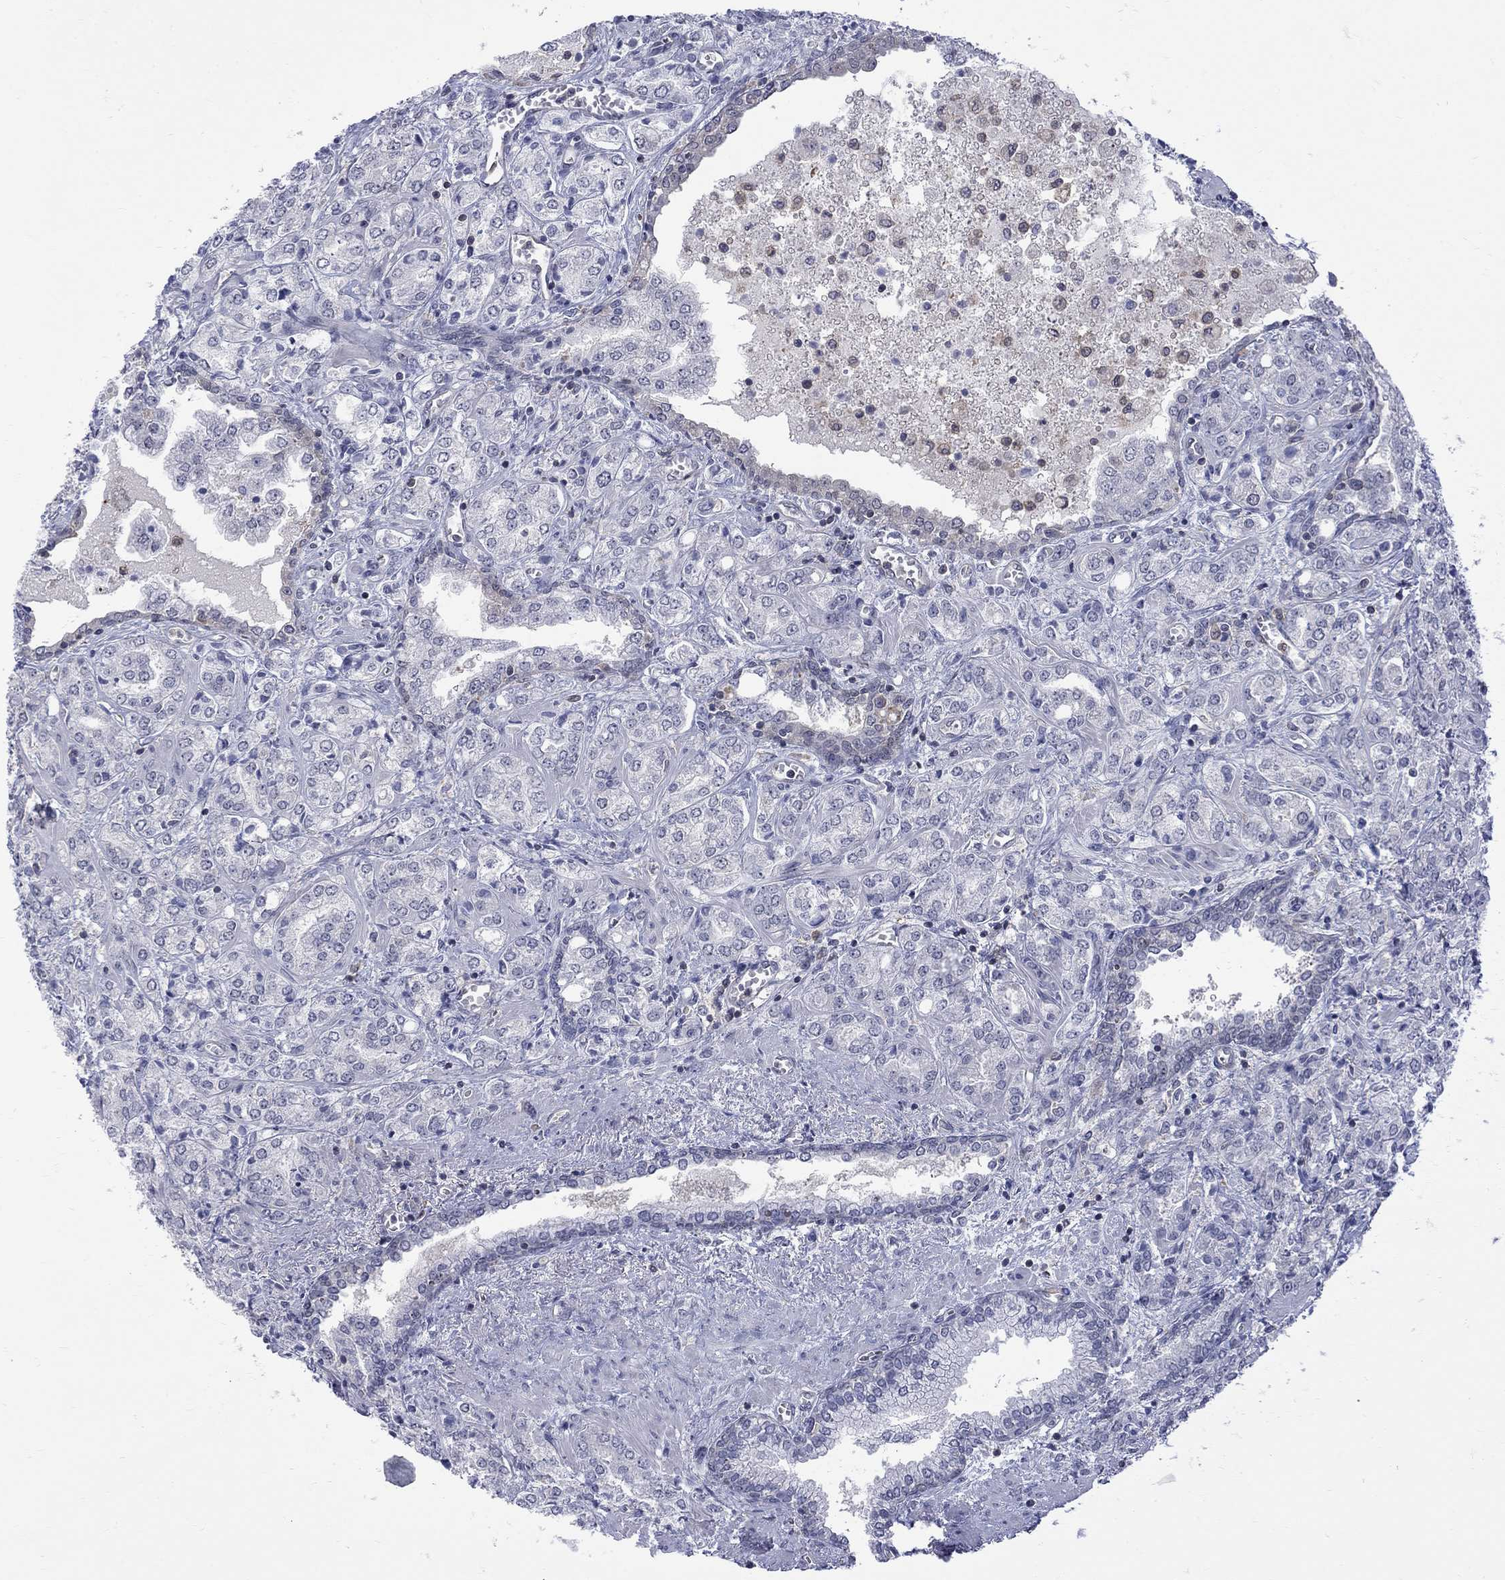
{"staining": {"intensity": "negative", "quantity": "none", "location": "none"}, "tissue": "prostate cancer", "cell_type": "Tumor cells", "image_type": "cancer", "snomed": [{"axis": "morphology", "description": "Adenocarcinoma, NOS"}, {"axis": "topography", "description": "Prostate and seminal vesicle, NOS"}, {"axis": "topography", "description": "Prostate"}], "caption": "Immunohistochemistry (IHC) histopathology image of human prostate adenocarcinoma stained for a protein (brown), which reveals no staining in tumor cells.", "gene": "HKDC1", "patient": {"sex": "male", "age": 62}}